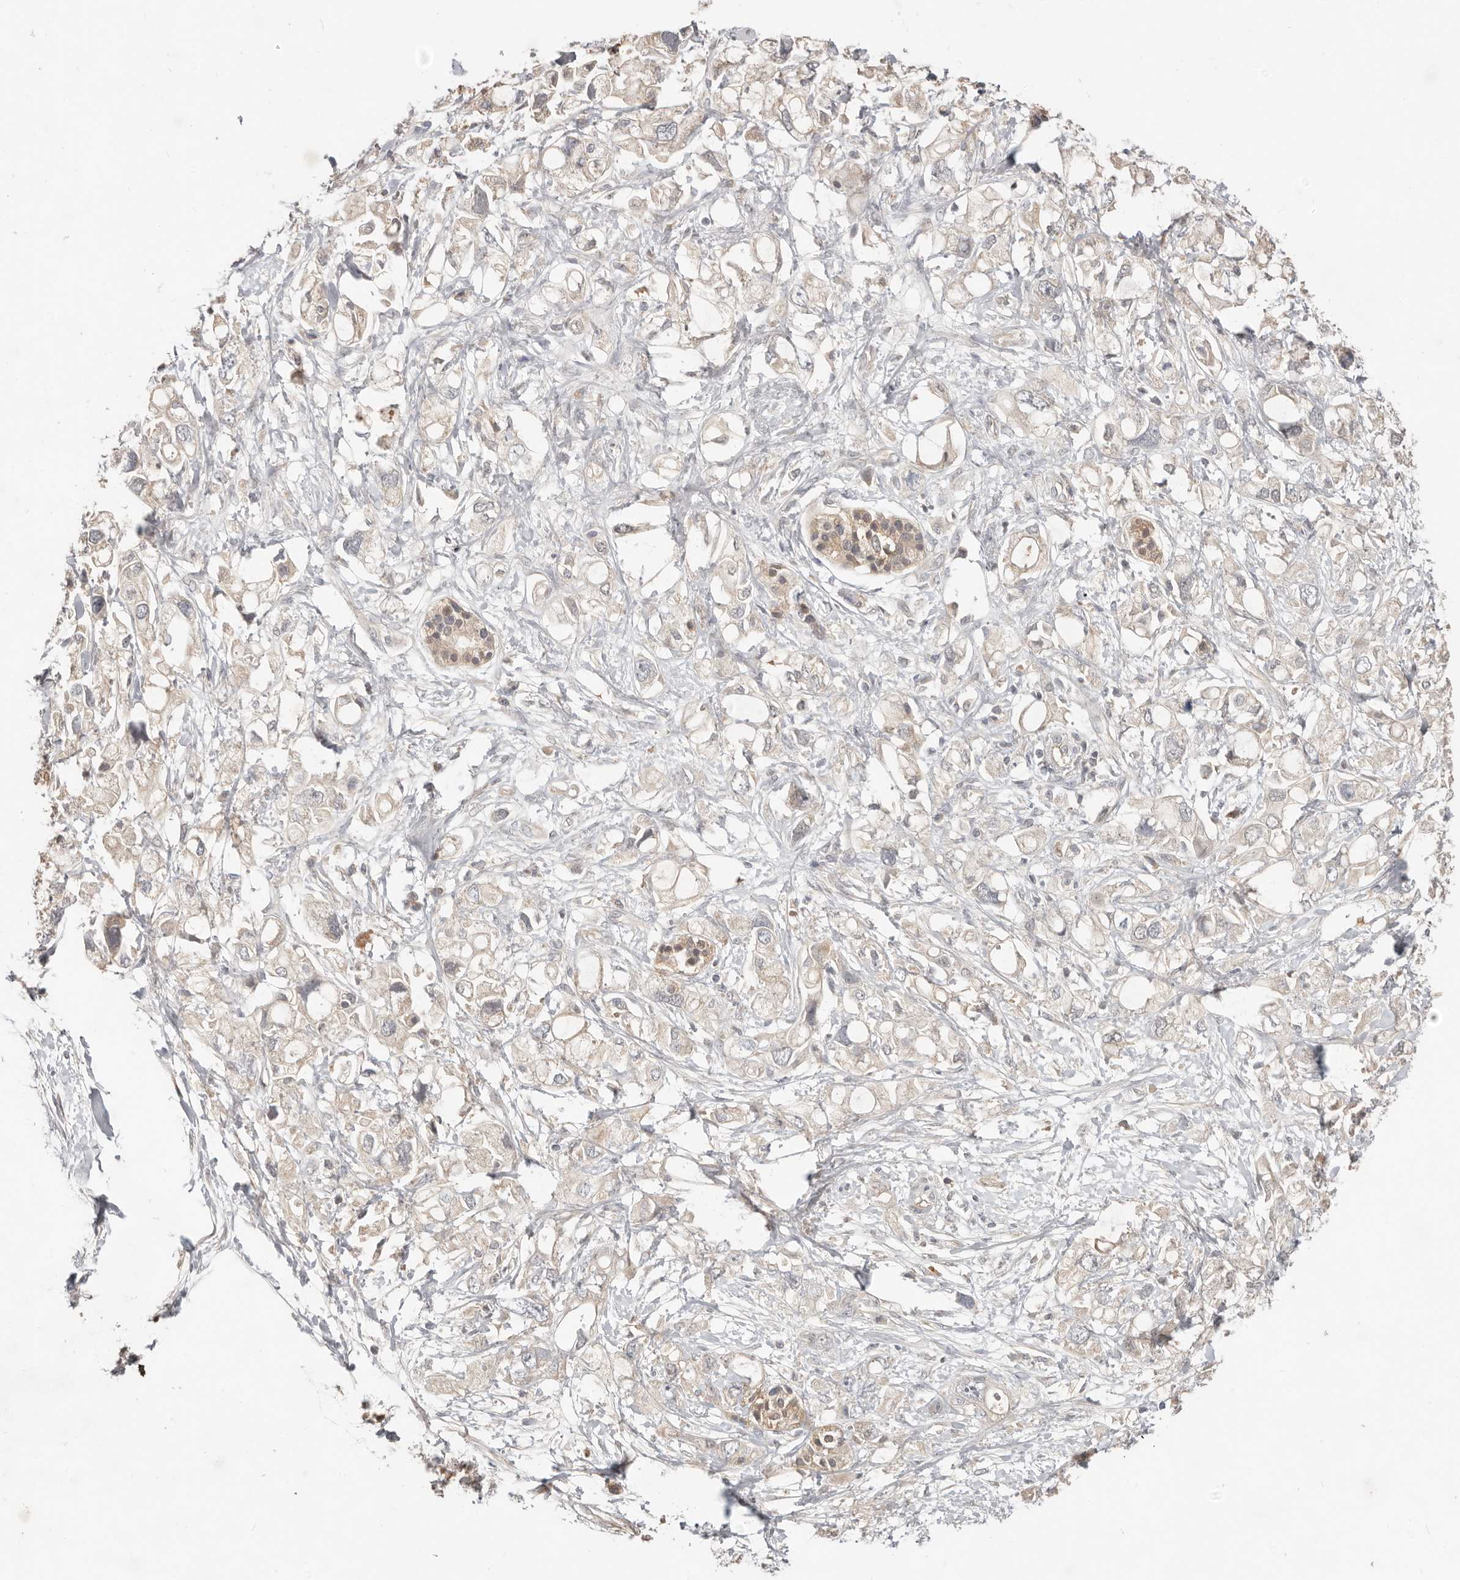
{"staining": {"intensity": "negative", "quantity": "none", "location": "none"}, "tissue": "pancreatic cancer", "cell_type": "Tumor cells", "image_type": "cancer", "snomed": [{"axis": "morphology", "description": "Adenocarcinoma, NOS"}, {"axis": "topography", "description": "Pancreas"}], "caption": "High power microscopy micrograph of an IHC image of pancreatic adenocarcinoma, revealing no significant expression in tumor cells.", "gene": "MTFR2", "patient": {"sex": "female", "age": 56}}